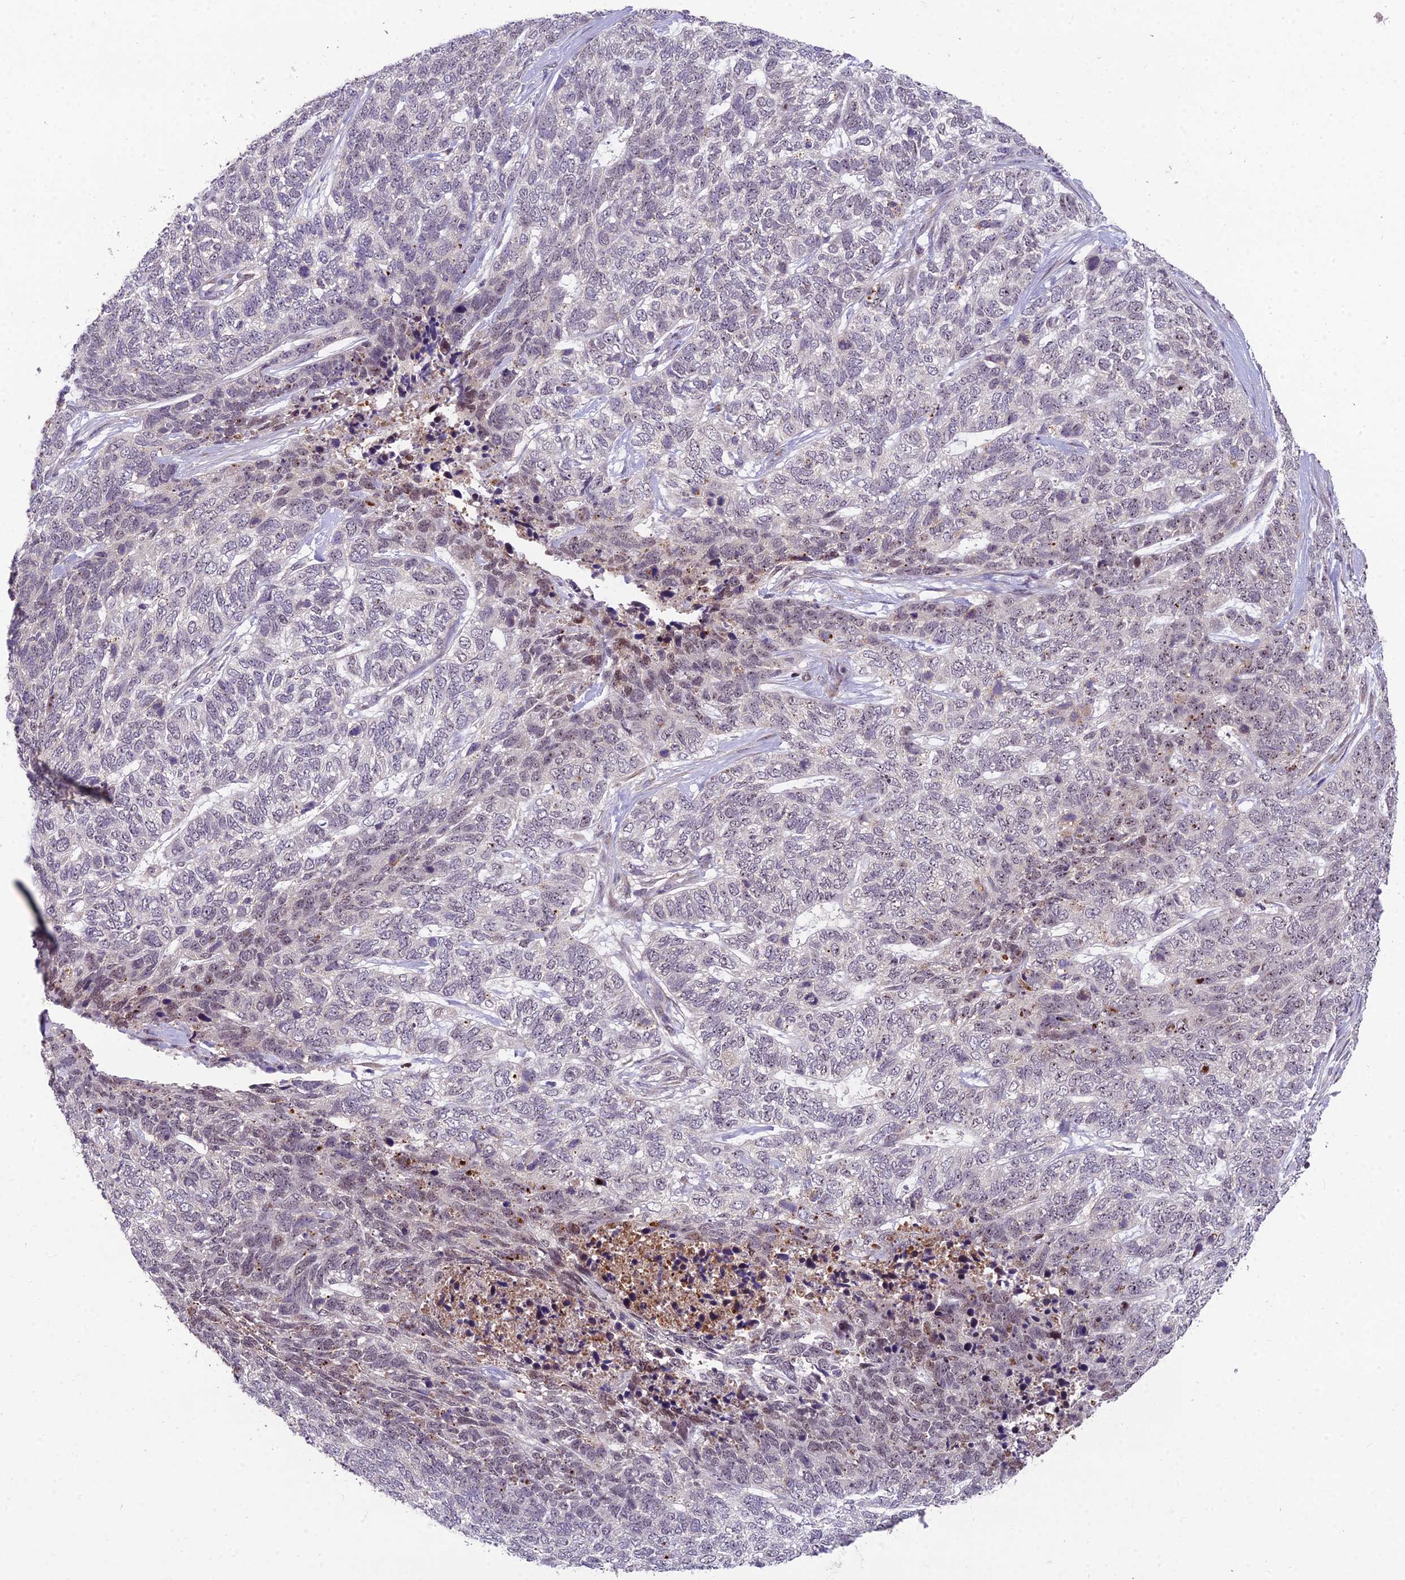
{"staining": {"intensity": "weak", "quantity": "<25%", "location": "nuclear"}, "tissue": "skin cancer", "cell_type": "Tumor cells", "image_type": "cancer", "snomed": [{"axis": "morphology", "description": "Basal cell carcinoma"}, {"axis": "topography", "description": "Skin"}], "caption": "Immunohistochemistry (IHC) photomicrograph of neoplastic tissue: skin cancer stained with DAB exhibits no significant protein staining in tumor cells.", "gene": "ZNF333", "patient": {"sex": "female", "age": 65}}